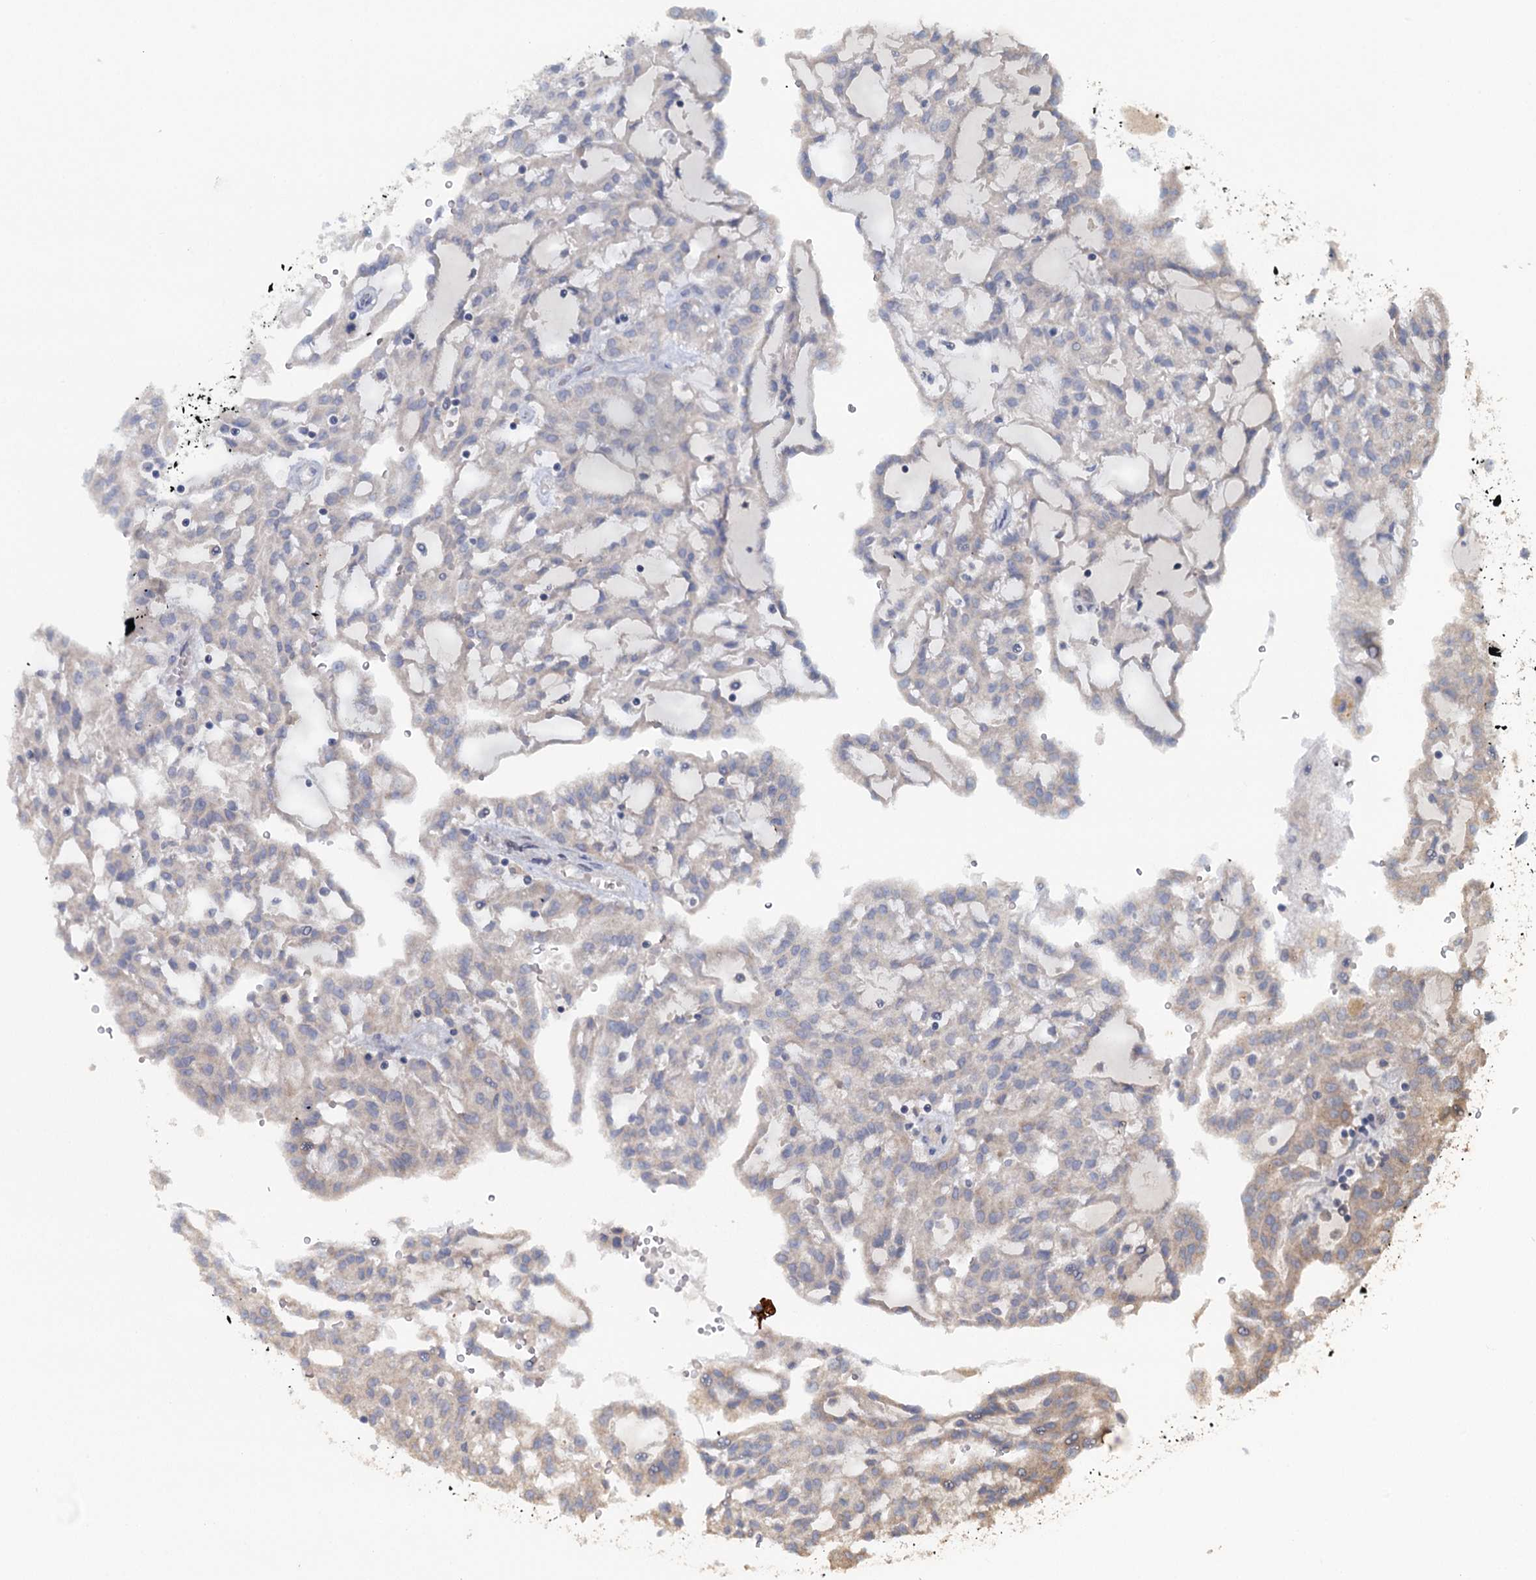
{"staining": {"intensity": "negative", "quantity": "none", "location": "none"}, "tissue": "renal cancer", "cell_type": "Tumor cells", "image_type": "cancer", "snomed": [{"axis": "morphology", "description": "Adenocarcinoma, NOS"}, {"axis": "topography", "description": "Kidney"}], "caption": "The IHC photomicrograph has no significant expression in tumor cells of renal cancer tissue.", "gene": "FUNDC1", "patient": {"sex": "male", "age": 63}}